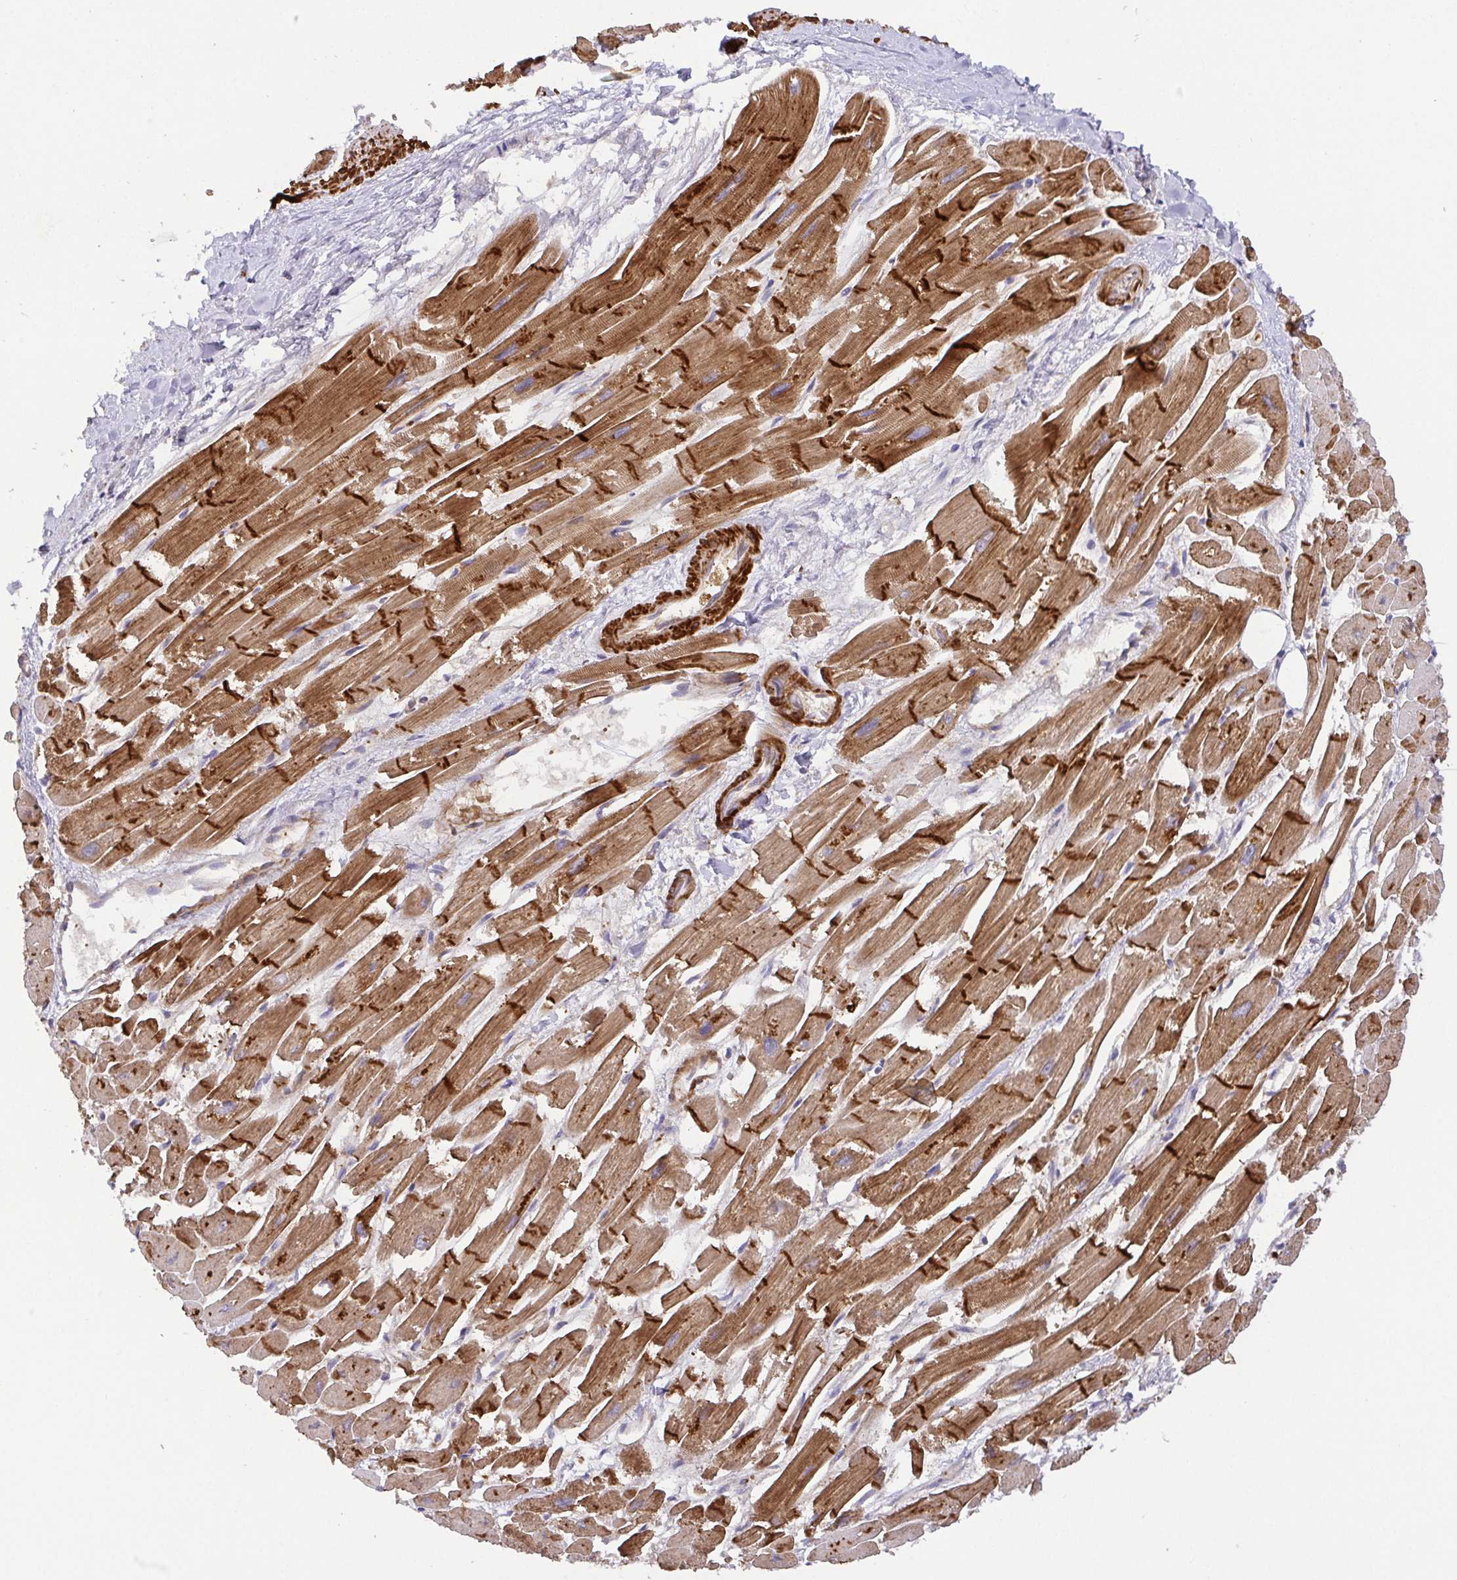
{"staining": {"intensity": "strong", "quantity": ">75%", "location": "cytoplasmic/membranous"}, "tissue": "heart muscle", "cell_type": "Cardiomyocytes", "image_type": "normal", "snomed": [{"axis": "morphology", "description": "Normal tissue, NOS"}, {"axis": "topography", "description": "Heart"}], "caption": "Protein staining demonstrates strong cytoplasmic/membranous expression in about >75% of cardiomyocytes in normal heart muscle.", "gene": "TM9SF4", "patient": {"sex": "male", "age": 54}}